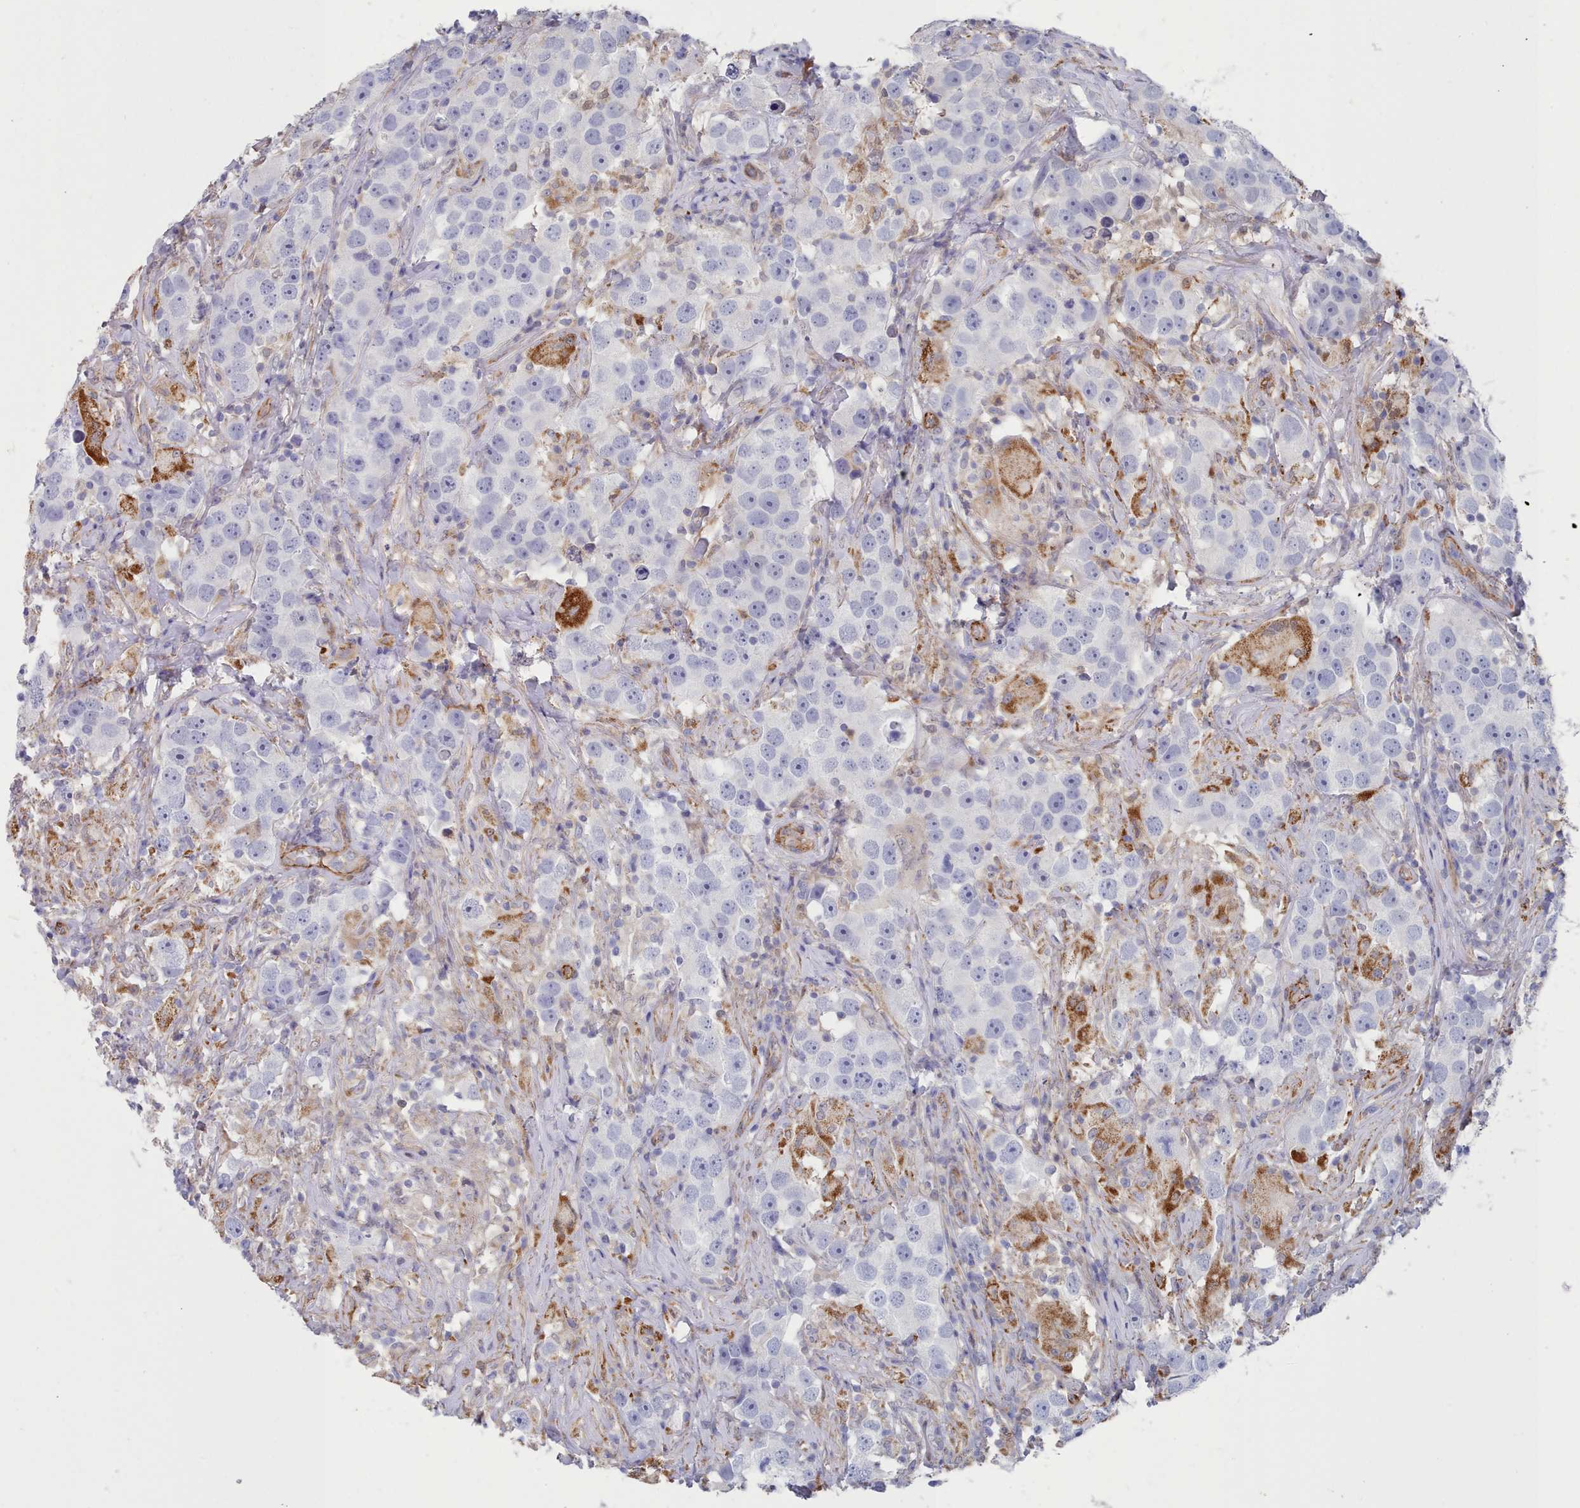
{"staining": {"intensity": "negative", "quantity": "none", "location": "none"}, "tissue": "testis cancer", "cell_type": "Tumor cells", "image_type": "cancer", "snomed": [{"axis": "morphology", "description": "Seminoma, NOS"}, {"axis": "topography", "description": "Testis"}], "caption": "A histopathology image of human testis cancer is negative for staining in tumor cells.", "gene": "G6PC1", "patient": {"sex": "male", "age": 49}}